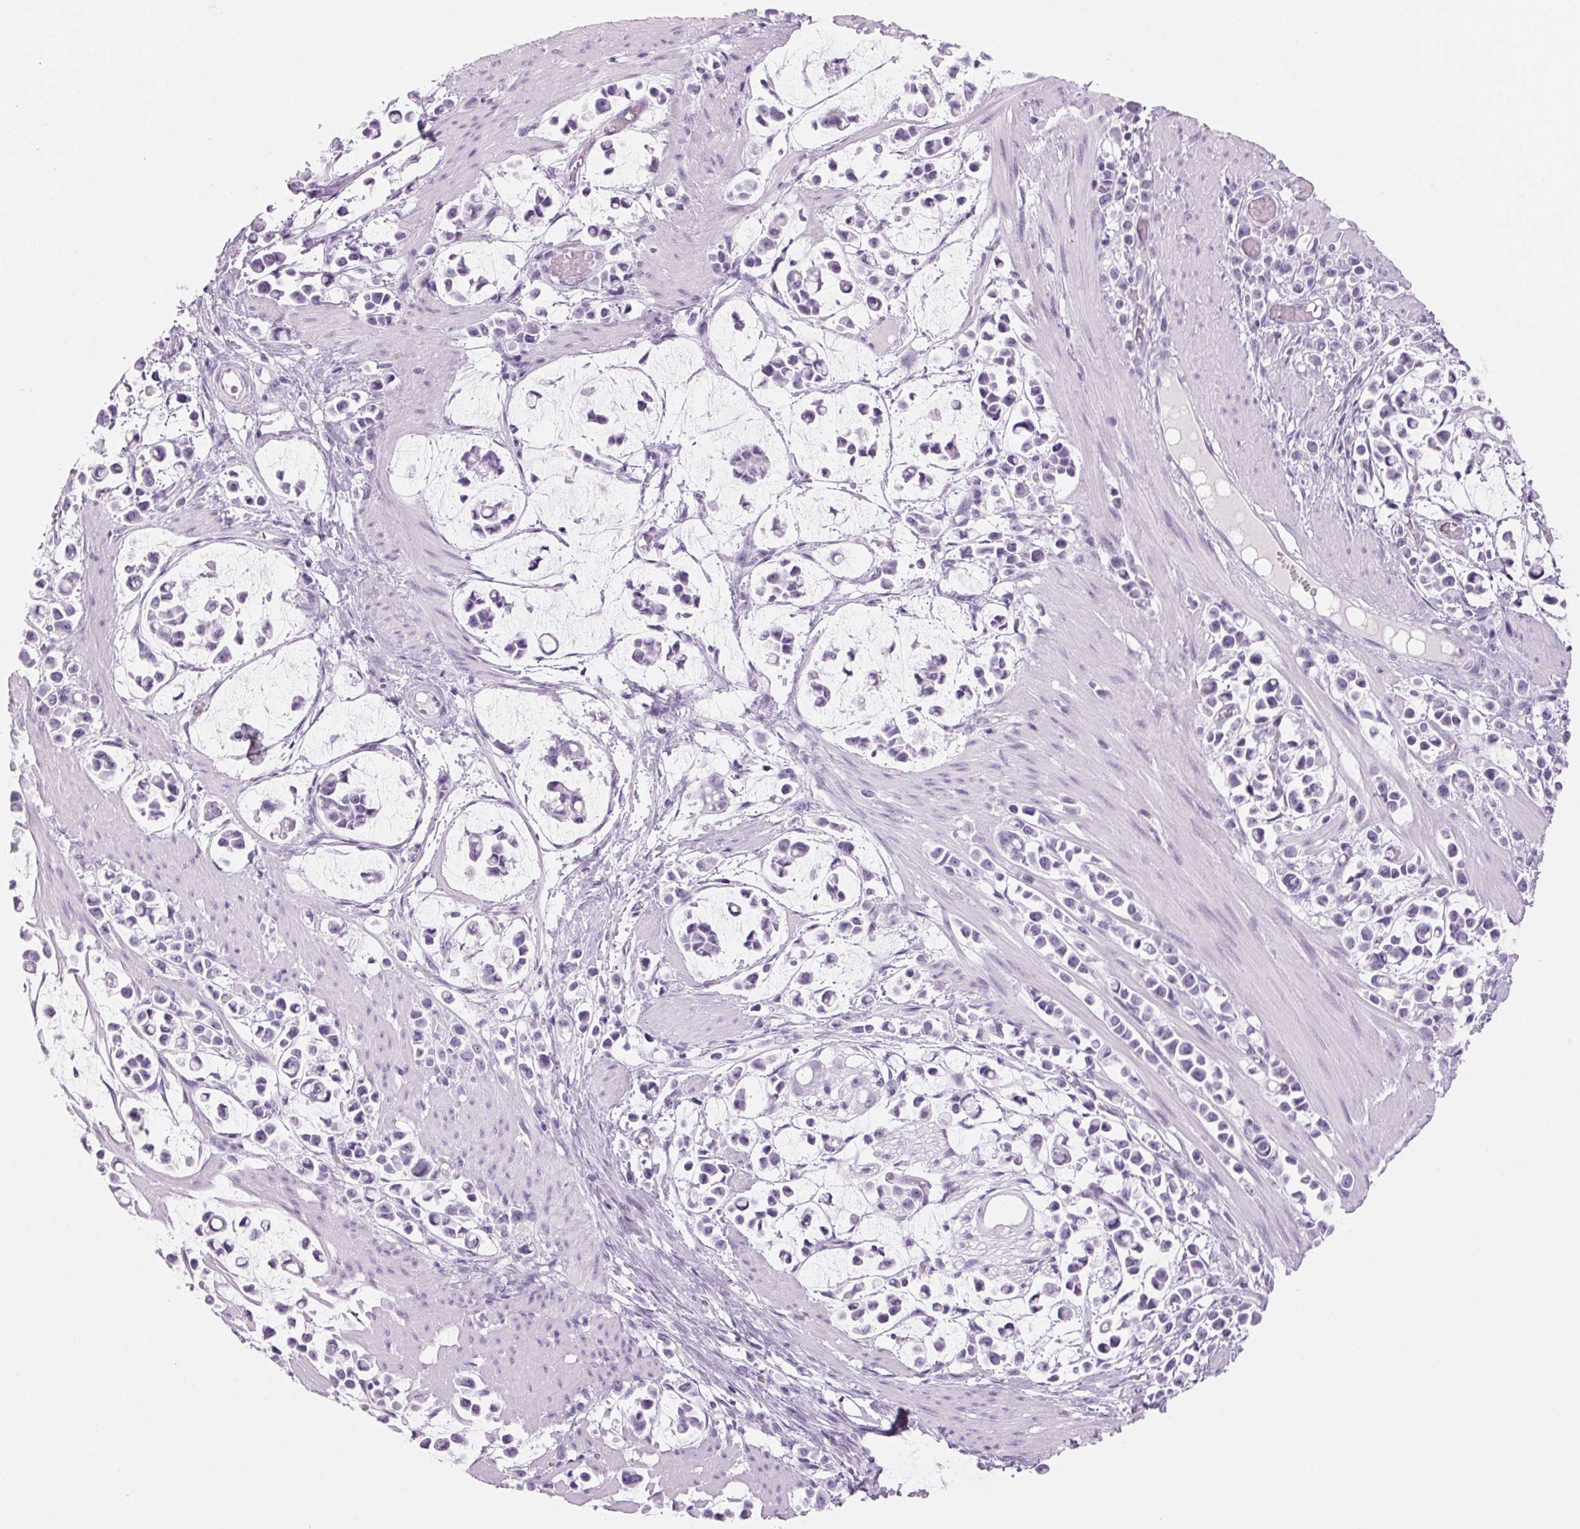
{"staining": {"intensity": "negative", "quantity": "none", "location": "none"}, "tissue": "stomach cancer", "cell_type": "Tumor cells", "image_type": "cancer", "snomed": [{"axis": "morphology", "description": "Adenocarcinoma, NOS"}, {"axis": "topography", "description": "Stomach"}], "caption": "Stomach adenocarcinoma was stained to show a protein in brown. There is no significant staining in tumor cells.", "gene": "ADAM20", "patient": {"sex": "male", "age": 82}}